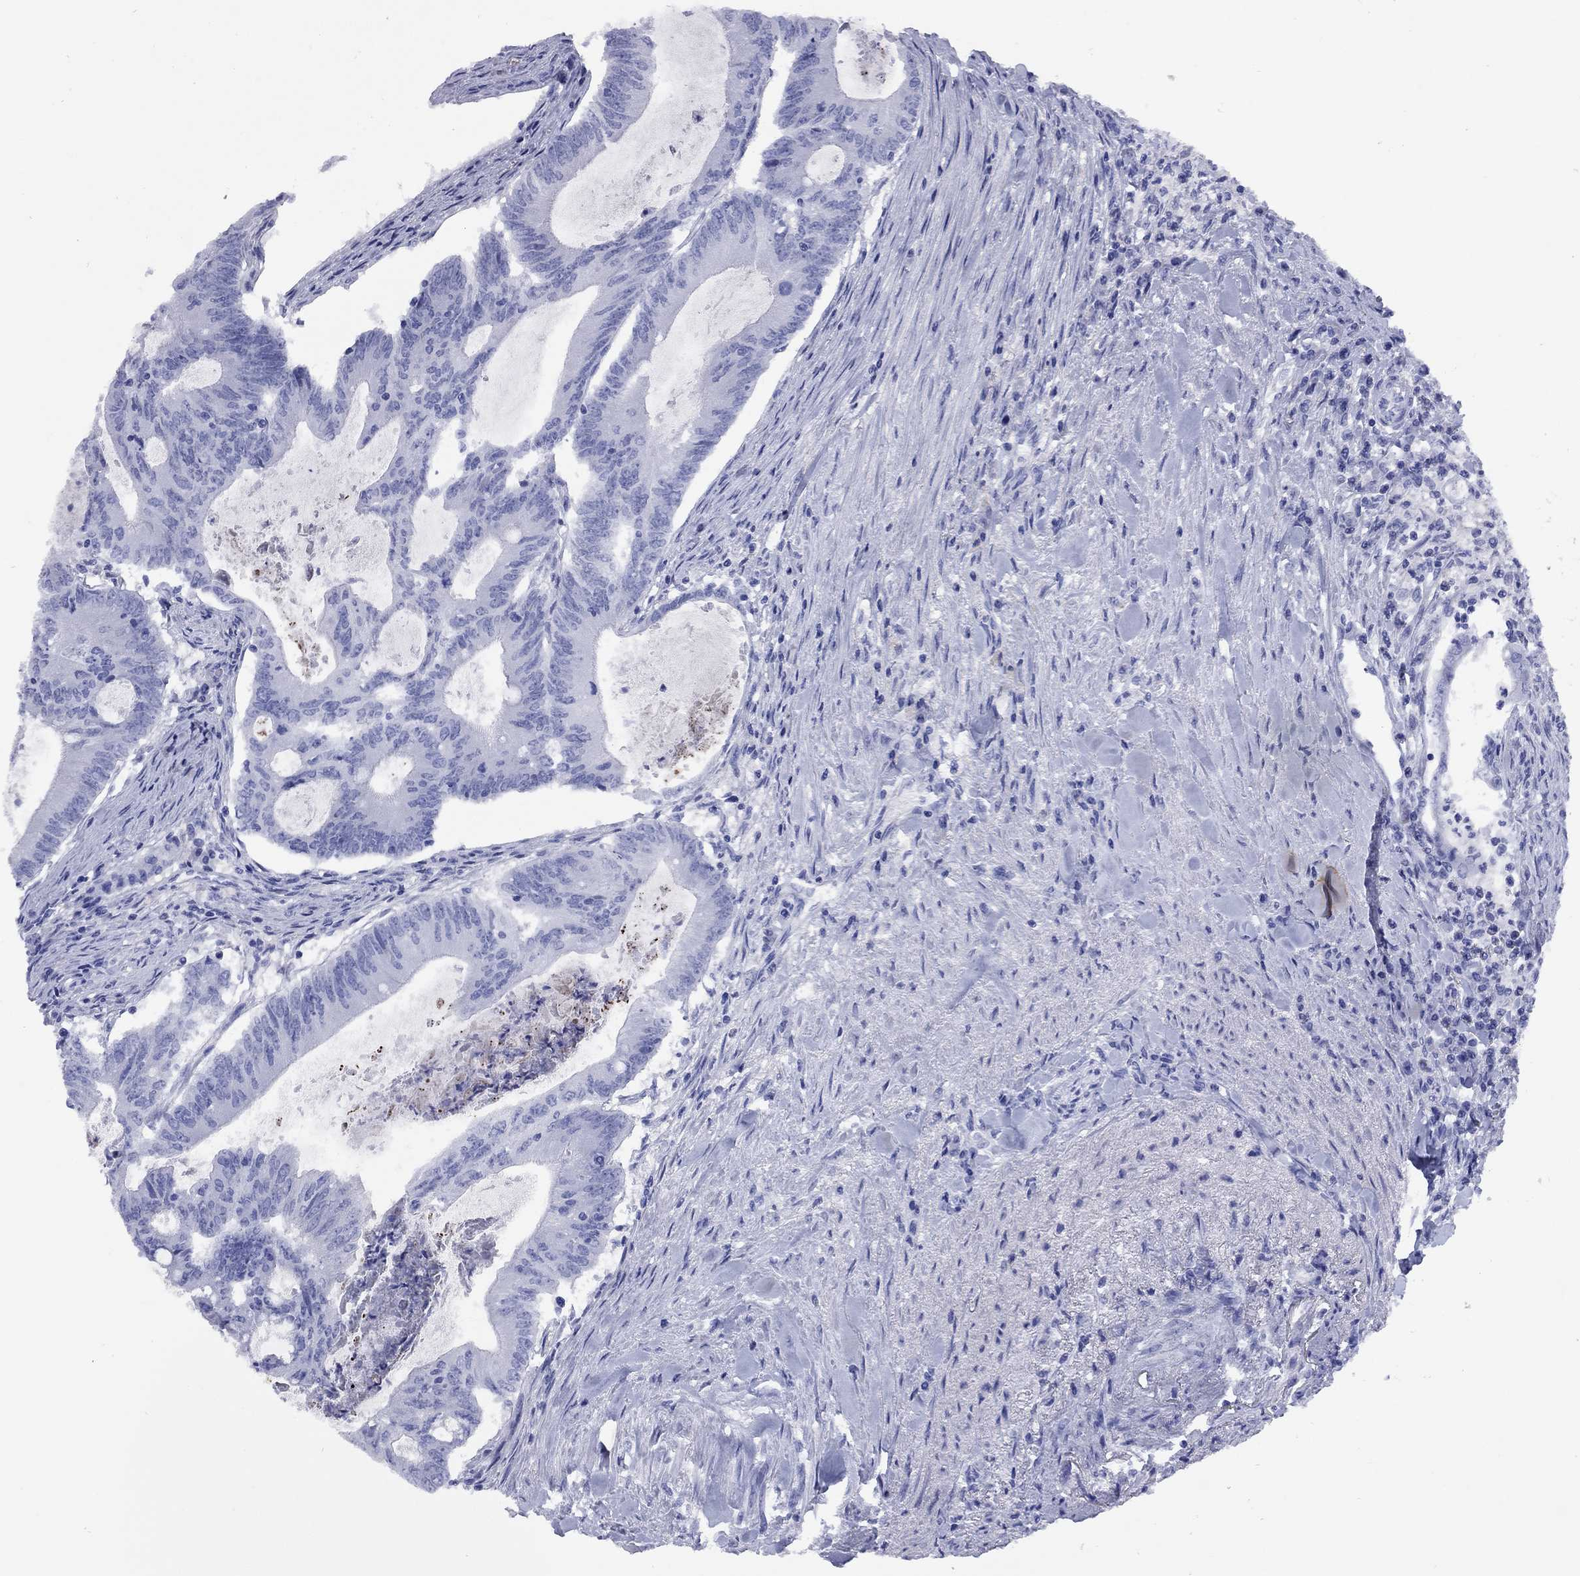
{"staining": {"intensity": "negative", "quantity": "none", "location": "none"}, "tissue": "colorectal cancer", "cell_type": "Tumor cells", "image_type": "cancer", "snomed": [{"axis": "morphology", "description": "Adenocarcinoma, NOS"}, {"axis": "topography", "description": "Colon"}], "caption": "Protein analysis of colorectal cancer demonstrates no significant expression in tumor cells.", "gene": "CCNA1", "patient": {"sex": "female", "age": 70}}